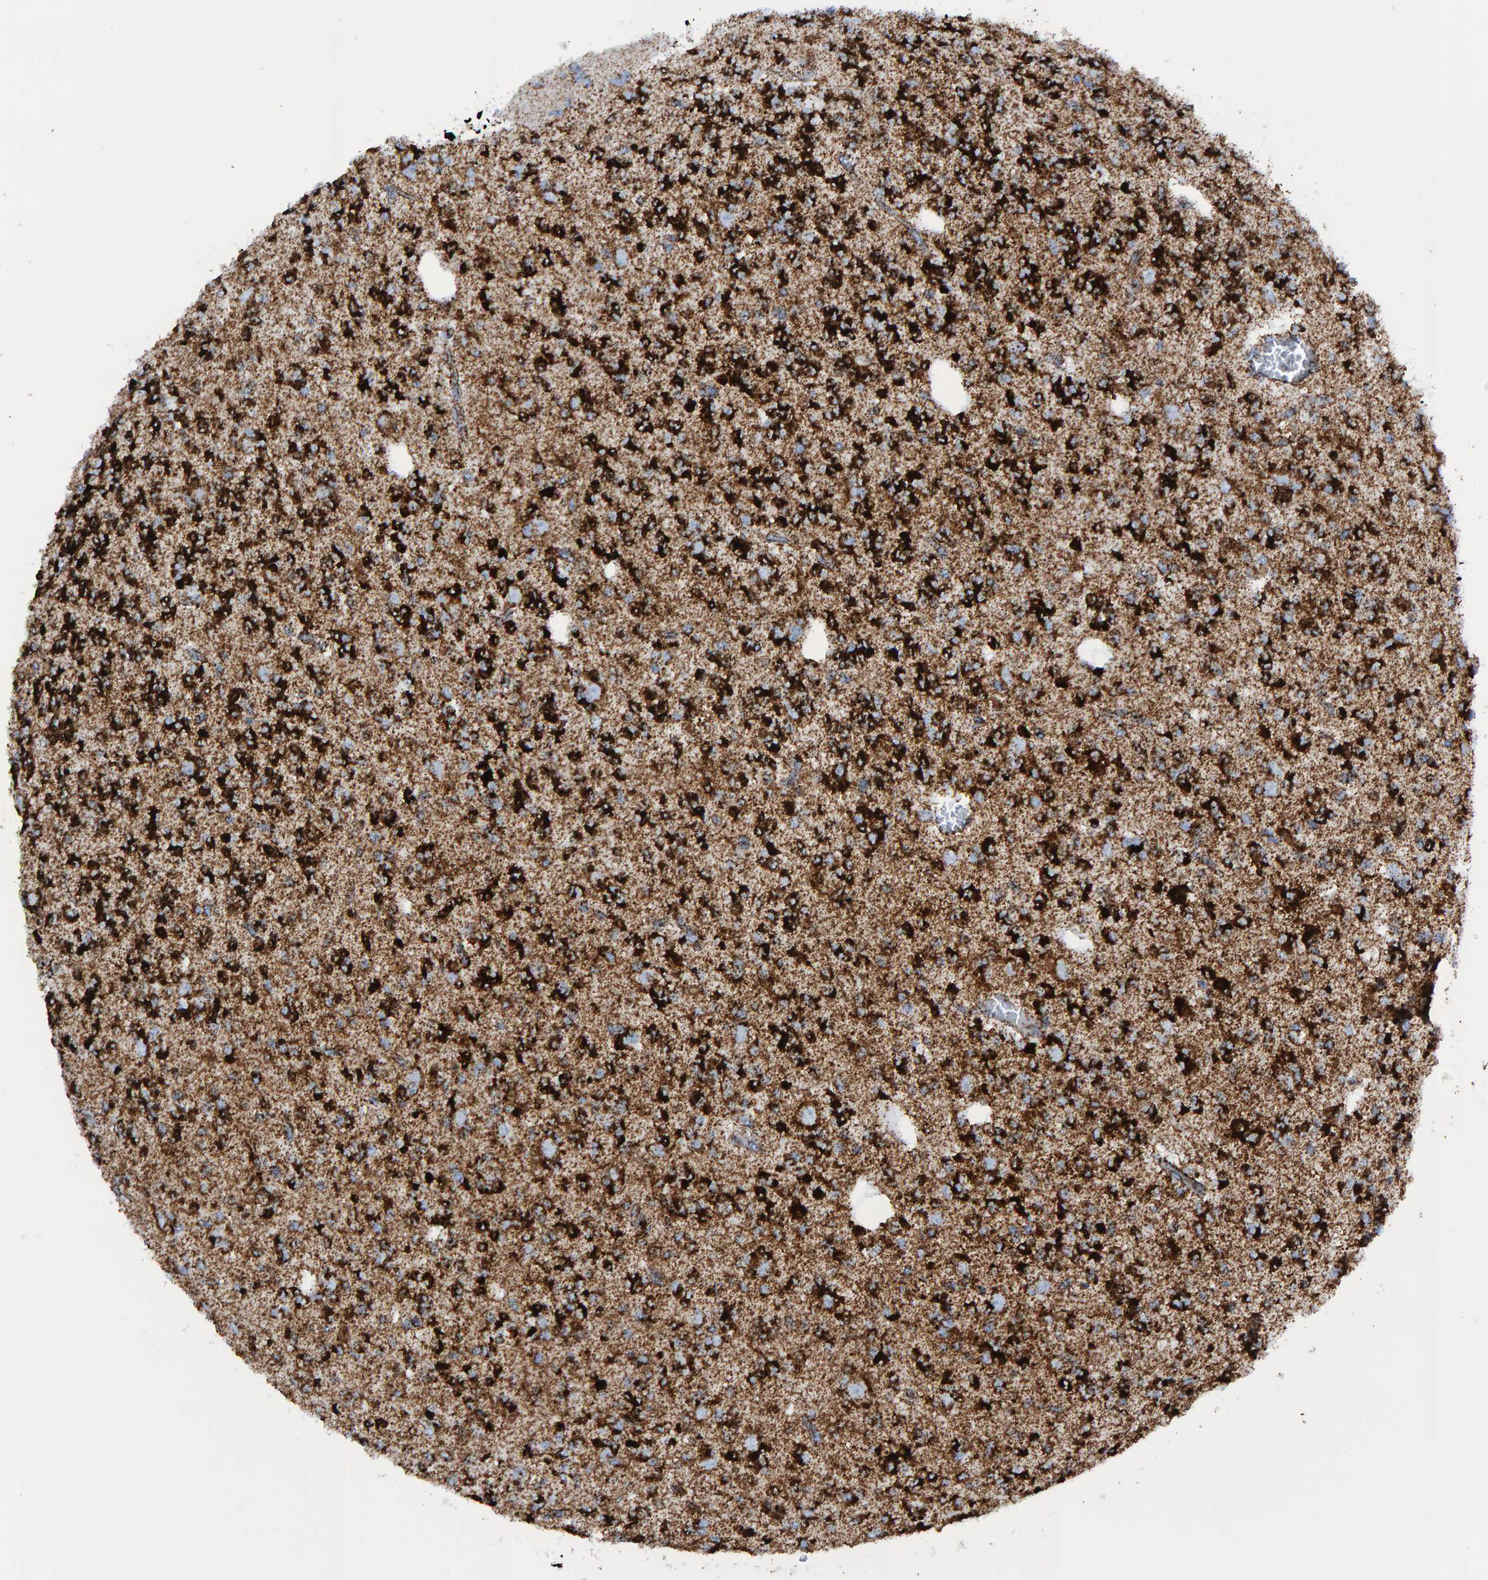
{"staining": {"intensity": "strong", "quantity": ">75%", "location": "cytoplasmic/membranous"}, "tissue": "glioma", "cell_type": "Tumor cells", "image_type": "cancer", "snomed": [{"axis": "morphology", "description": "Glioma, malignant, Low grade"}, {"axis": "topography", "description": "Brain"}], "caption": "Malignant glioma (low-grade) stained for a protein (brown) exhibits strong cytoplasmic/membranous positive expression in approximately >75% of tumor cells.", "gene": "ENSG00000262660", "patient": {"sex": "male", "age": 38}}